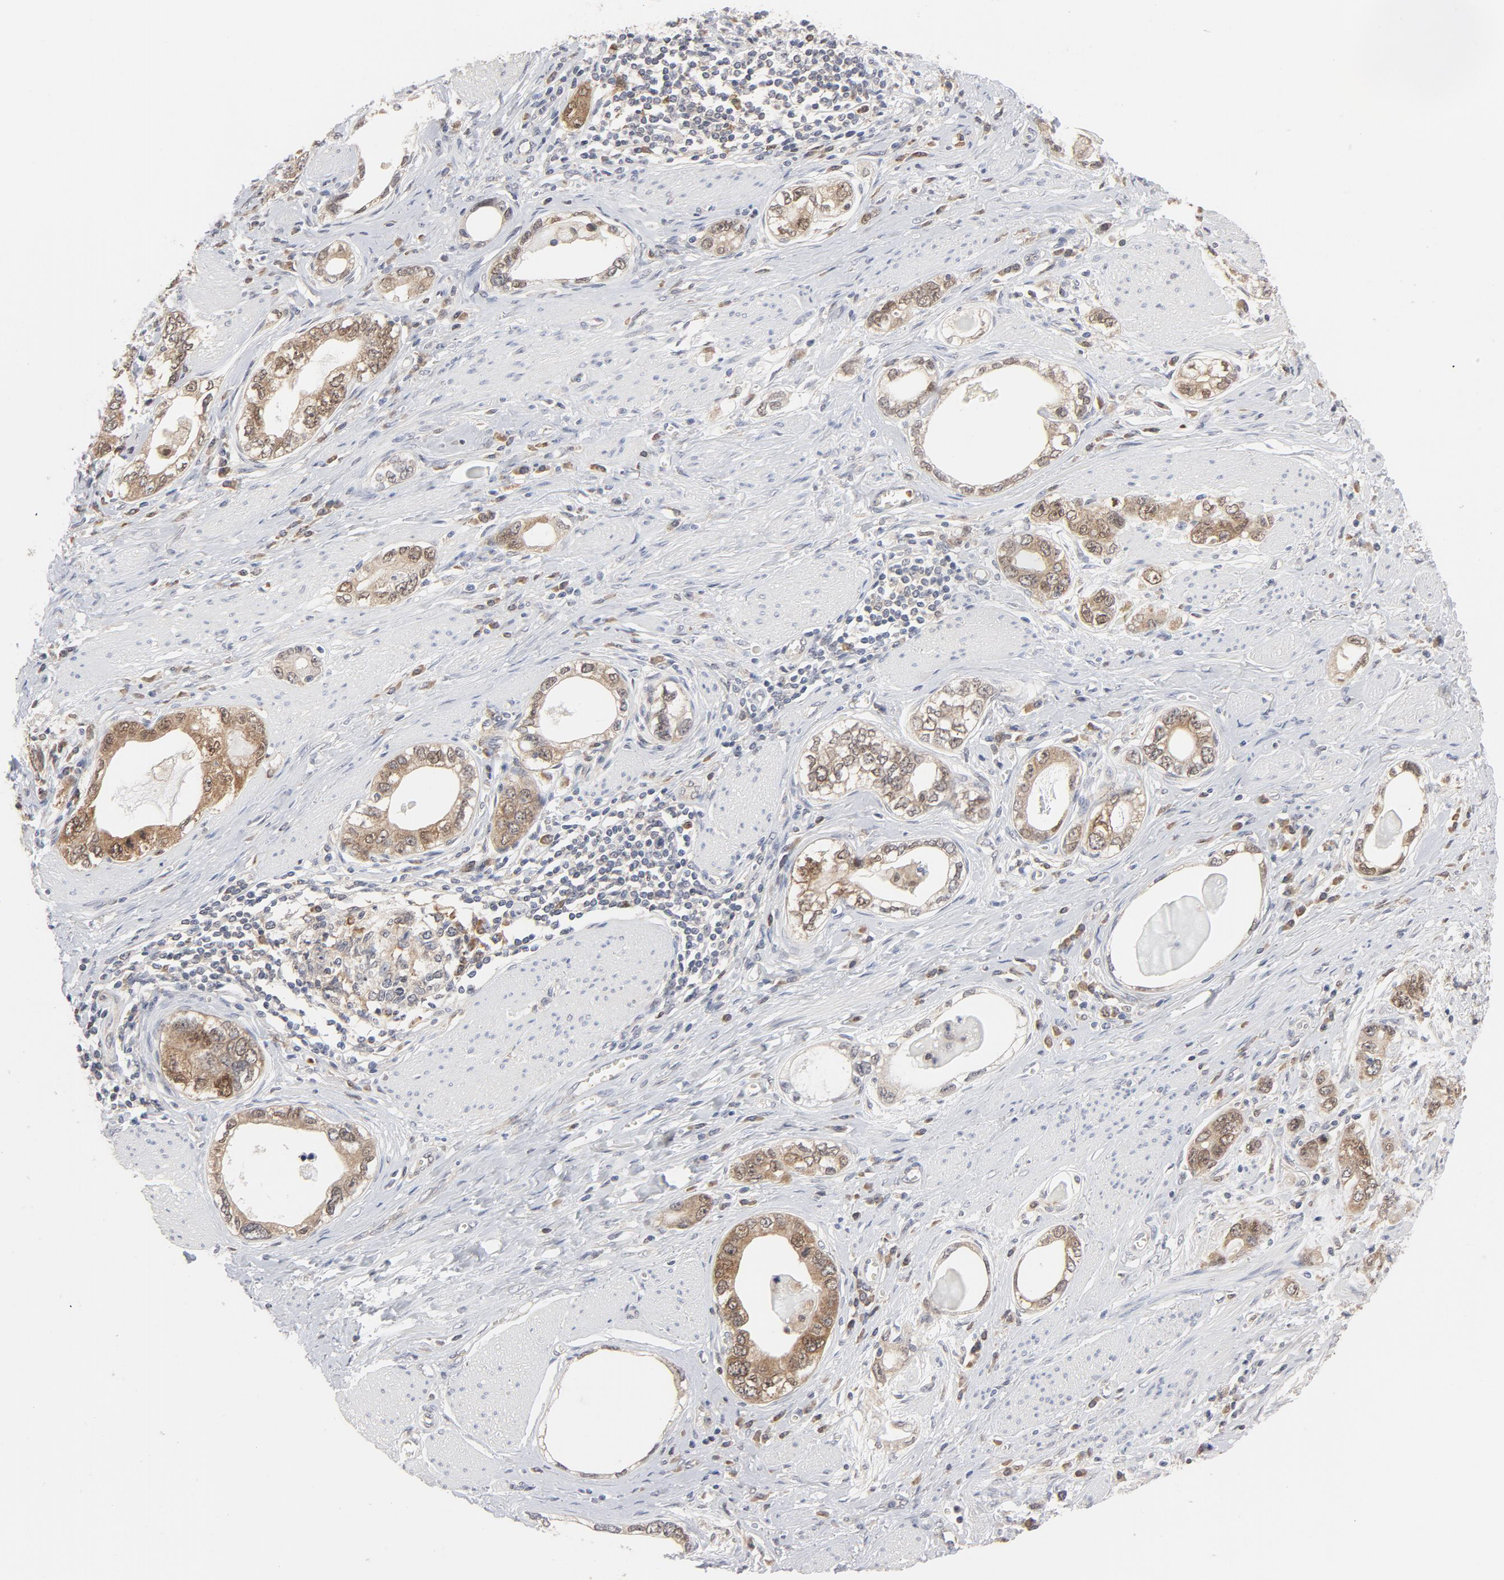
{"staining": {"intensity": "moderate", "quantity": ">75%", "location": "cytoplasmic/membranous"}, "tissue": "stomach cancer", "cell_type": "Tumor cells", "image_type": "cancer", "snomed": [{"axis": "morphology", "description": "Adenocarcinoma, NOS"}, {"axis": "topography", "description": "Stomach, lower"}], "caption": "Brown immunohistochemical staining in stomach cancer exhibits moderate cytoplasmic/membranous staining in about >75% of tumor cells.", "gene": "PRDX1", "patient": {"sex": "female", "age": 93}}